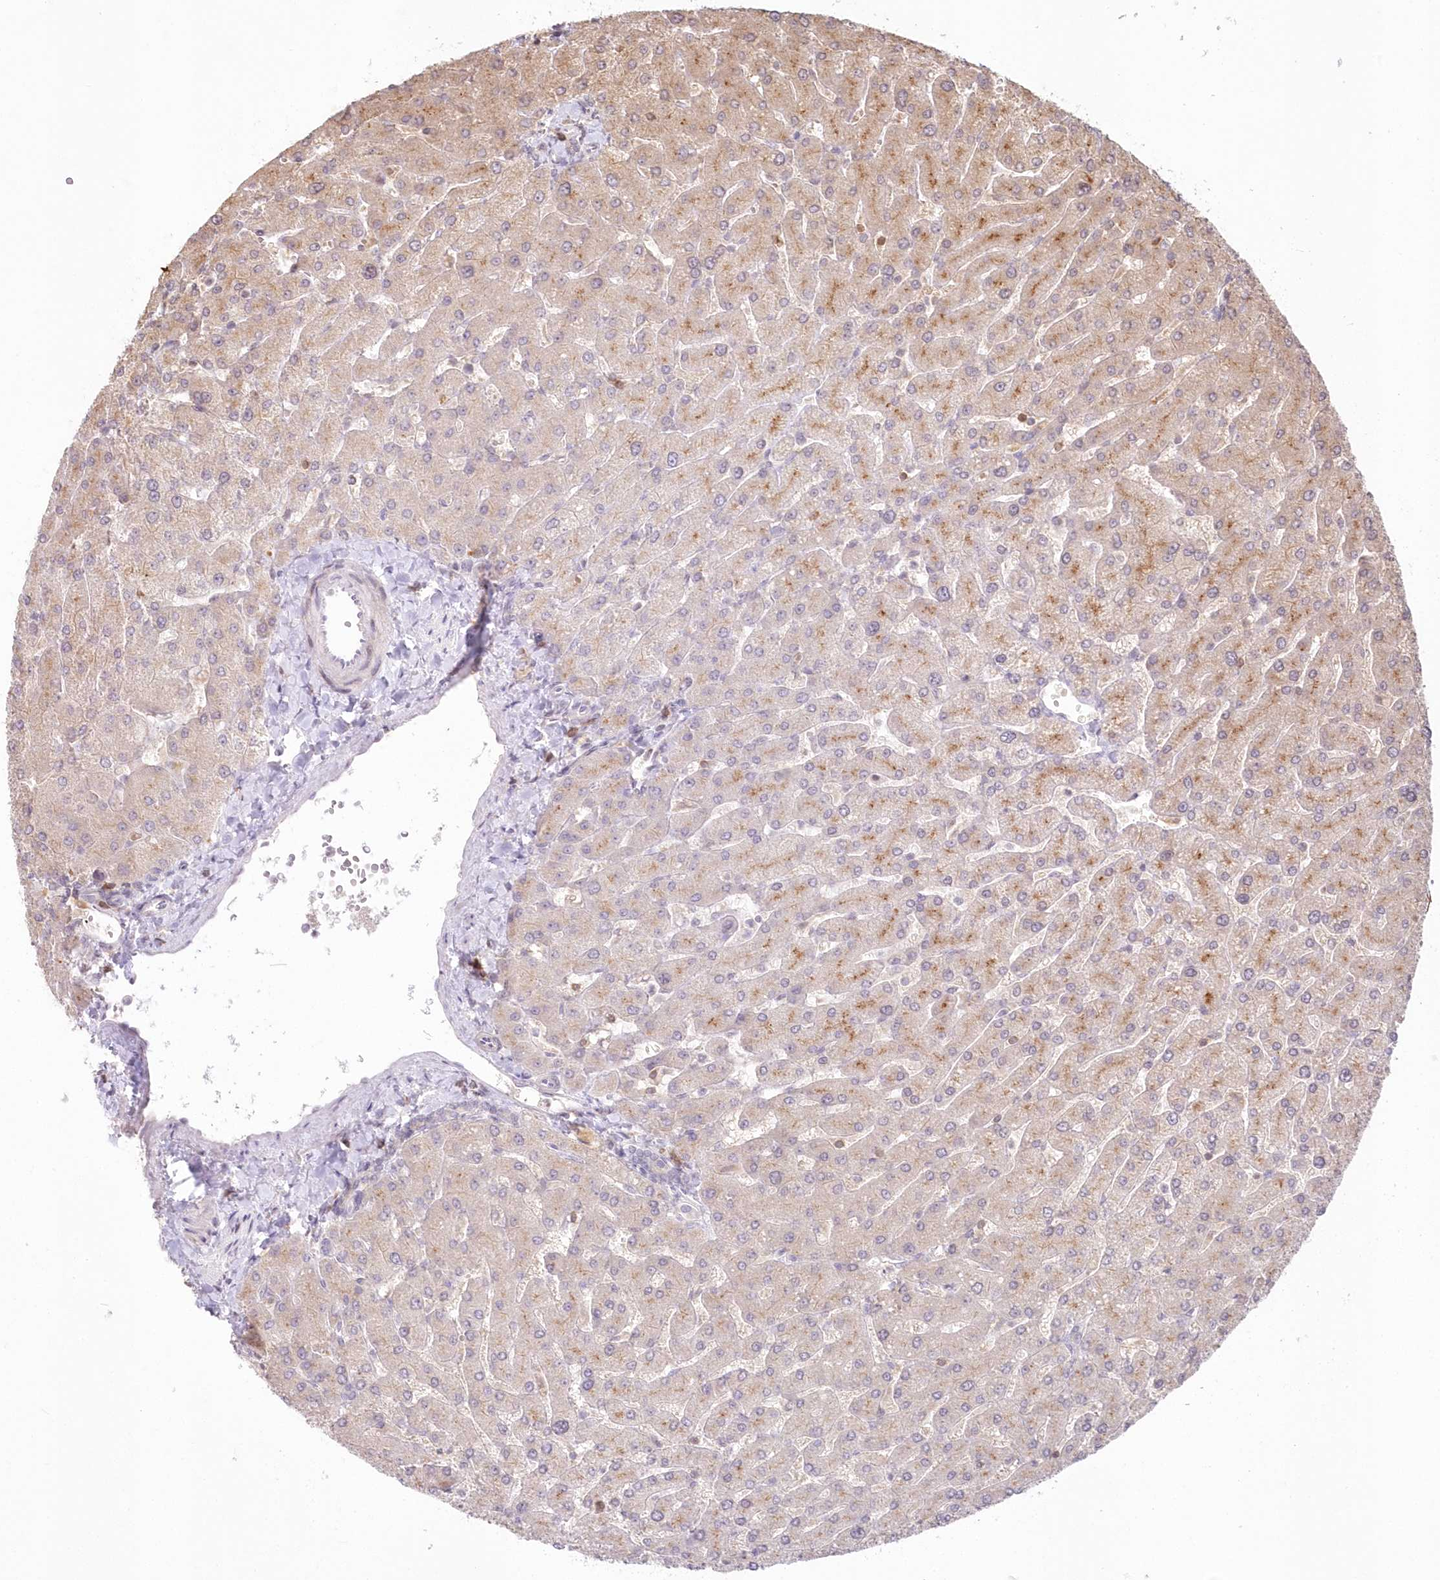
{"staining": {"intensity": "negative", "quantity": "none", "location": "none"}, "tissue": "liver", "cell_type": "Cholangiocytes", "image_type": "normal", "snomed": [{"axis": "morphology", "description": "Normal tissue, NOS"}, {"axis": "topography", "description": "Liver"}], "caption": "A high-resolution micrograph shows IHC staining of unremarkable liver, which shows no significant positivity in cholangiocytes. Brightfield microscopy of IHC stained with DAB (3,3'-diaminobenzidine) (brown) and hematoxylin (blue), captured at high magnification.", "gene": "MTMR3", "patient": {"sex": "male", "age": 55}}